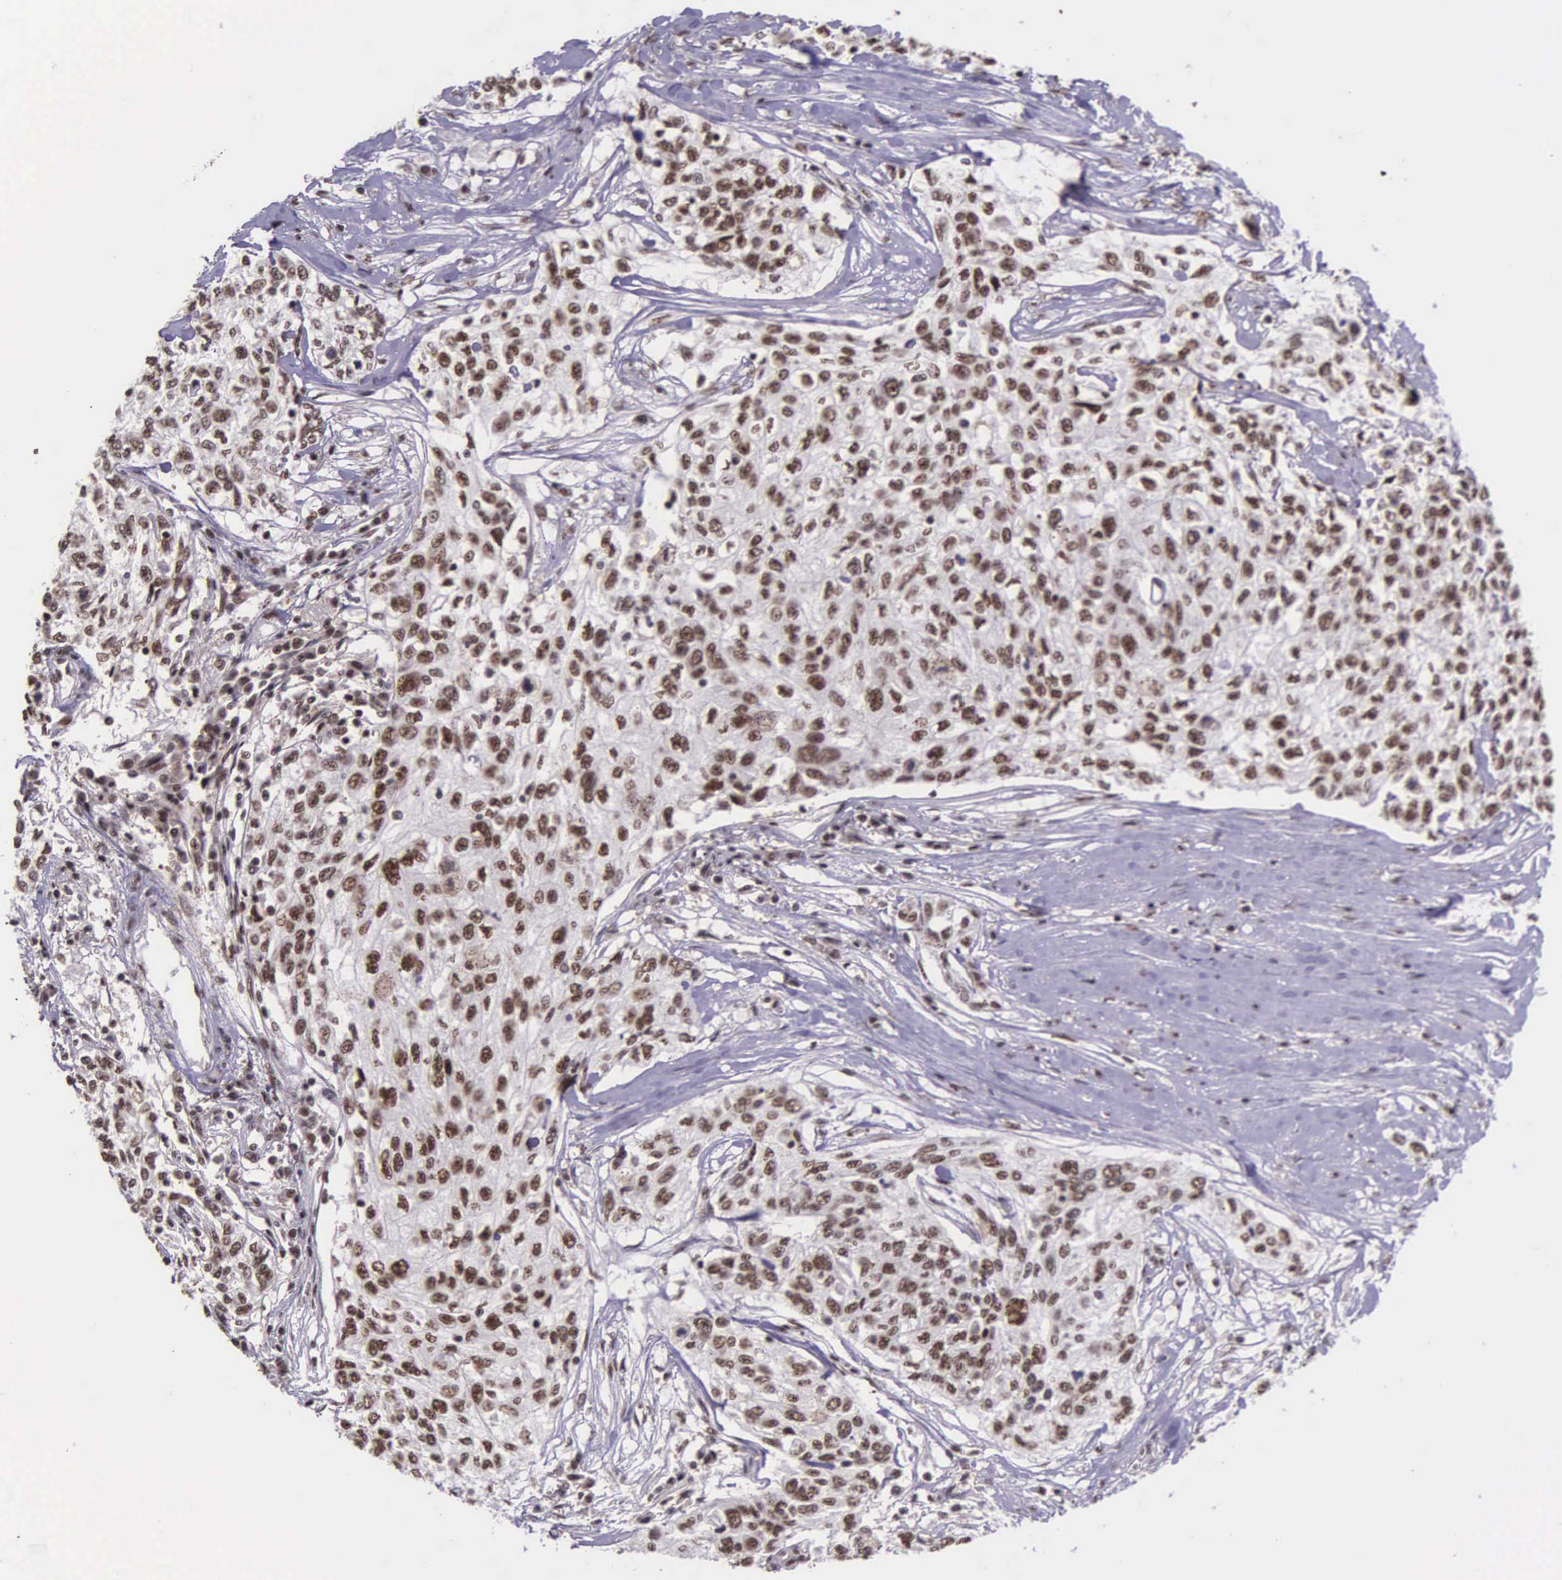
{"staining": {"intensity": "weak", "quantity": ">75%", "location": "nuclear"}, "tissue": "cervical cancer", "cell_type": "Tumor cells", "image_type": "cancer", "snomed": [{"axis": "morphology", "description": "Squamous cell carcinoma, NOS"}, {"axis": "topography", "description": "Cervix"}], "caption": "A low amount of weak nuclear staining is seen in about >75% of tumor cells in cervical cancer tissue.", "gene": "FAM47A", "patient": {"sex": "female", "age": 57}}